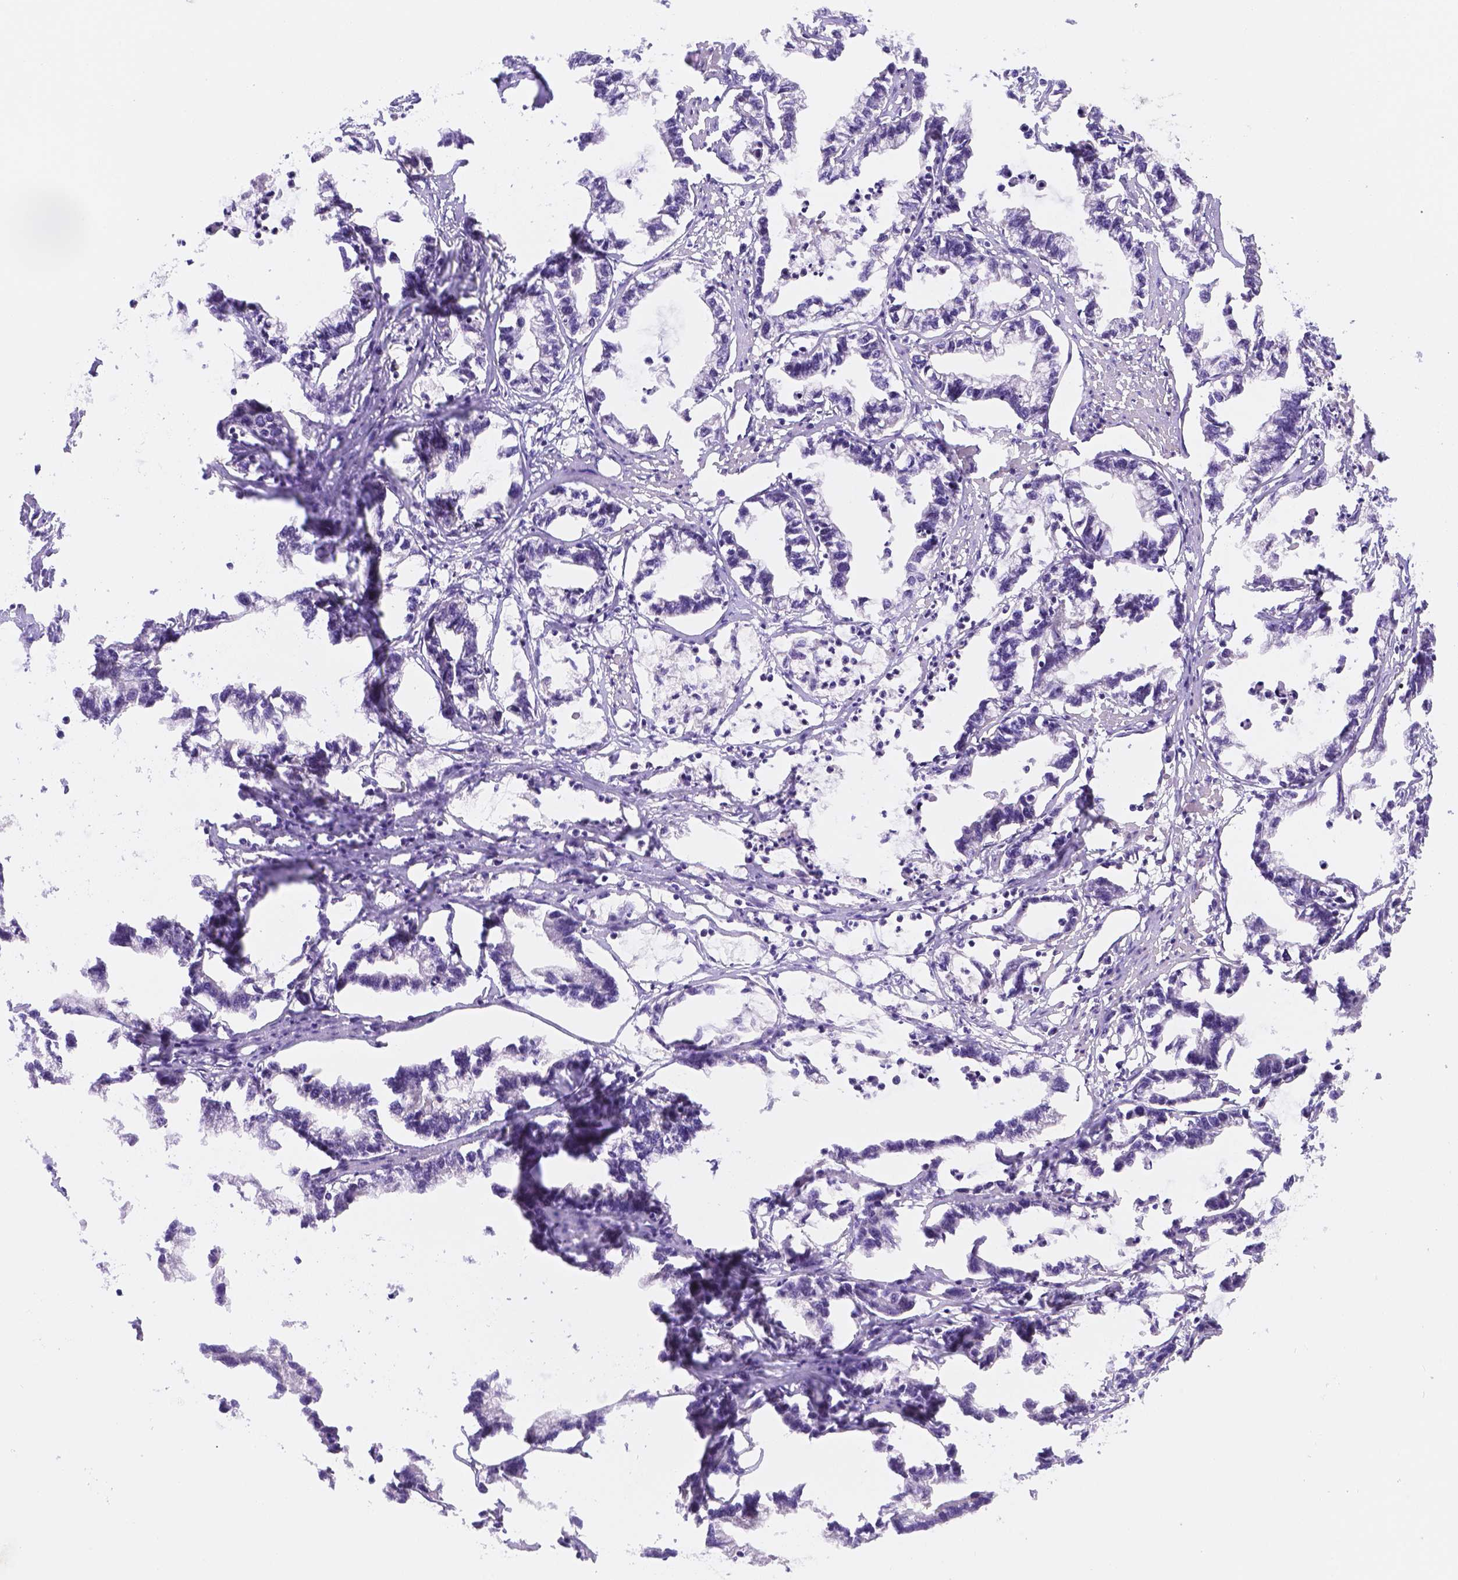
{"staining": {"intensity": "negative", "quantity": "none", "location": "none"}, "tissue": "stomach cancer", "cell_type": "Tumor cells", "image_type": "cancer", "snomed": [{"axis": "morphology", "description": "Adenocarcinoma, NOS"}, {"axis": "topography", "description": "Stomach"}], "caption": "Tumor cells show no significant protein staining in stomach cancer (adenocarcinoma).", "gene": "NXPE2", "patient": {"sex": "male", "age": 83}}